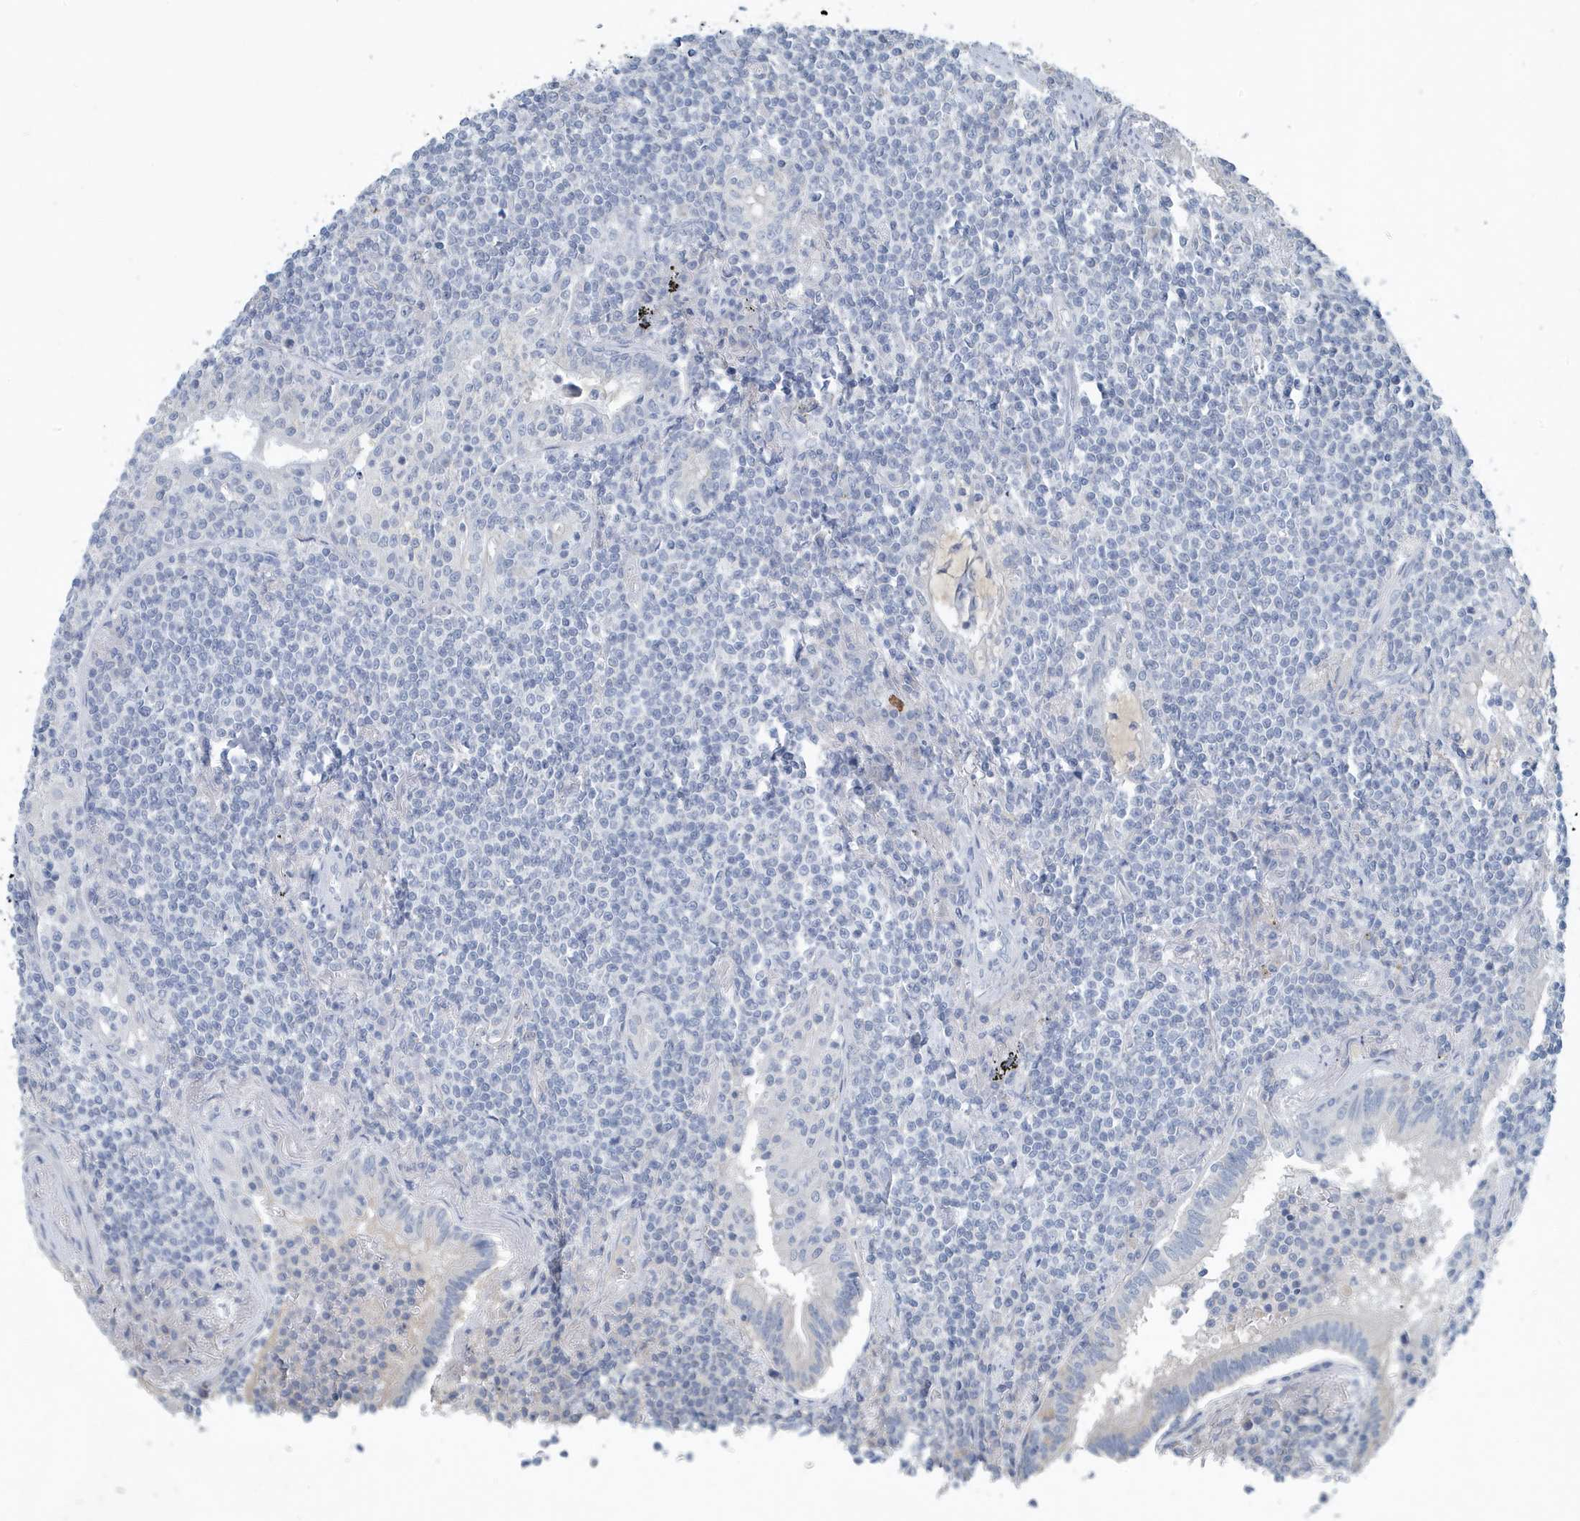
{"staining": {"intensity": "negative", "quantity": "none", "location": "none"}, "tissue": "lymphoma", "cell_type": "Tumor cells", "image_type": "cancer", "snomed": [{"axis": "morphology", "description": "Malignant lymphoma, non-Hodgkin's type, Low grade"}, {"axis": "topography", "description": "Lung"}], "caption": "High power microscopy photomicrograph of an IHC histopathology image of lymphoma, revealing no significant positivity in tumor cells. The staining was performed using DAB (3,3'-diaminobenzidine) to visualize the protein expression in brown, while the nuclei were stained in blue with hematoxylin (Magnification: 20x).", "gene": "UGT2B4", "patient": {"sex": "female", "age": 71}}